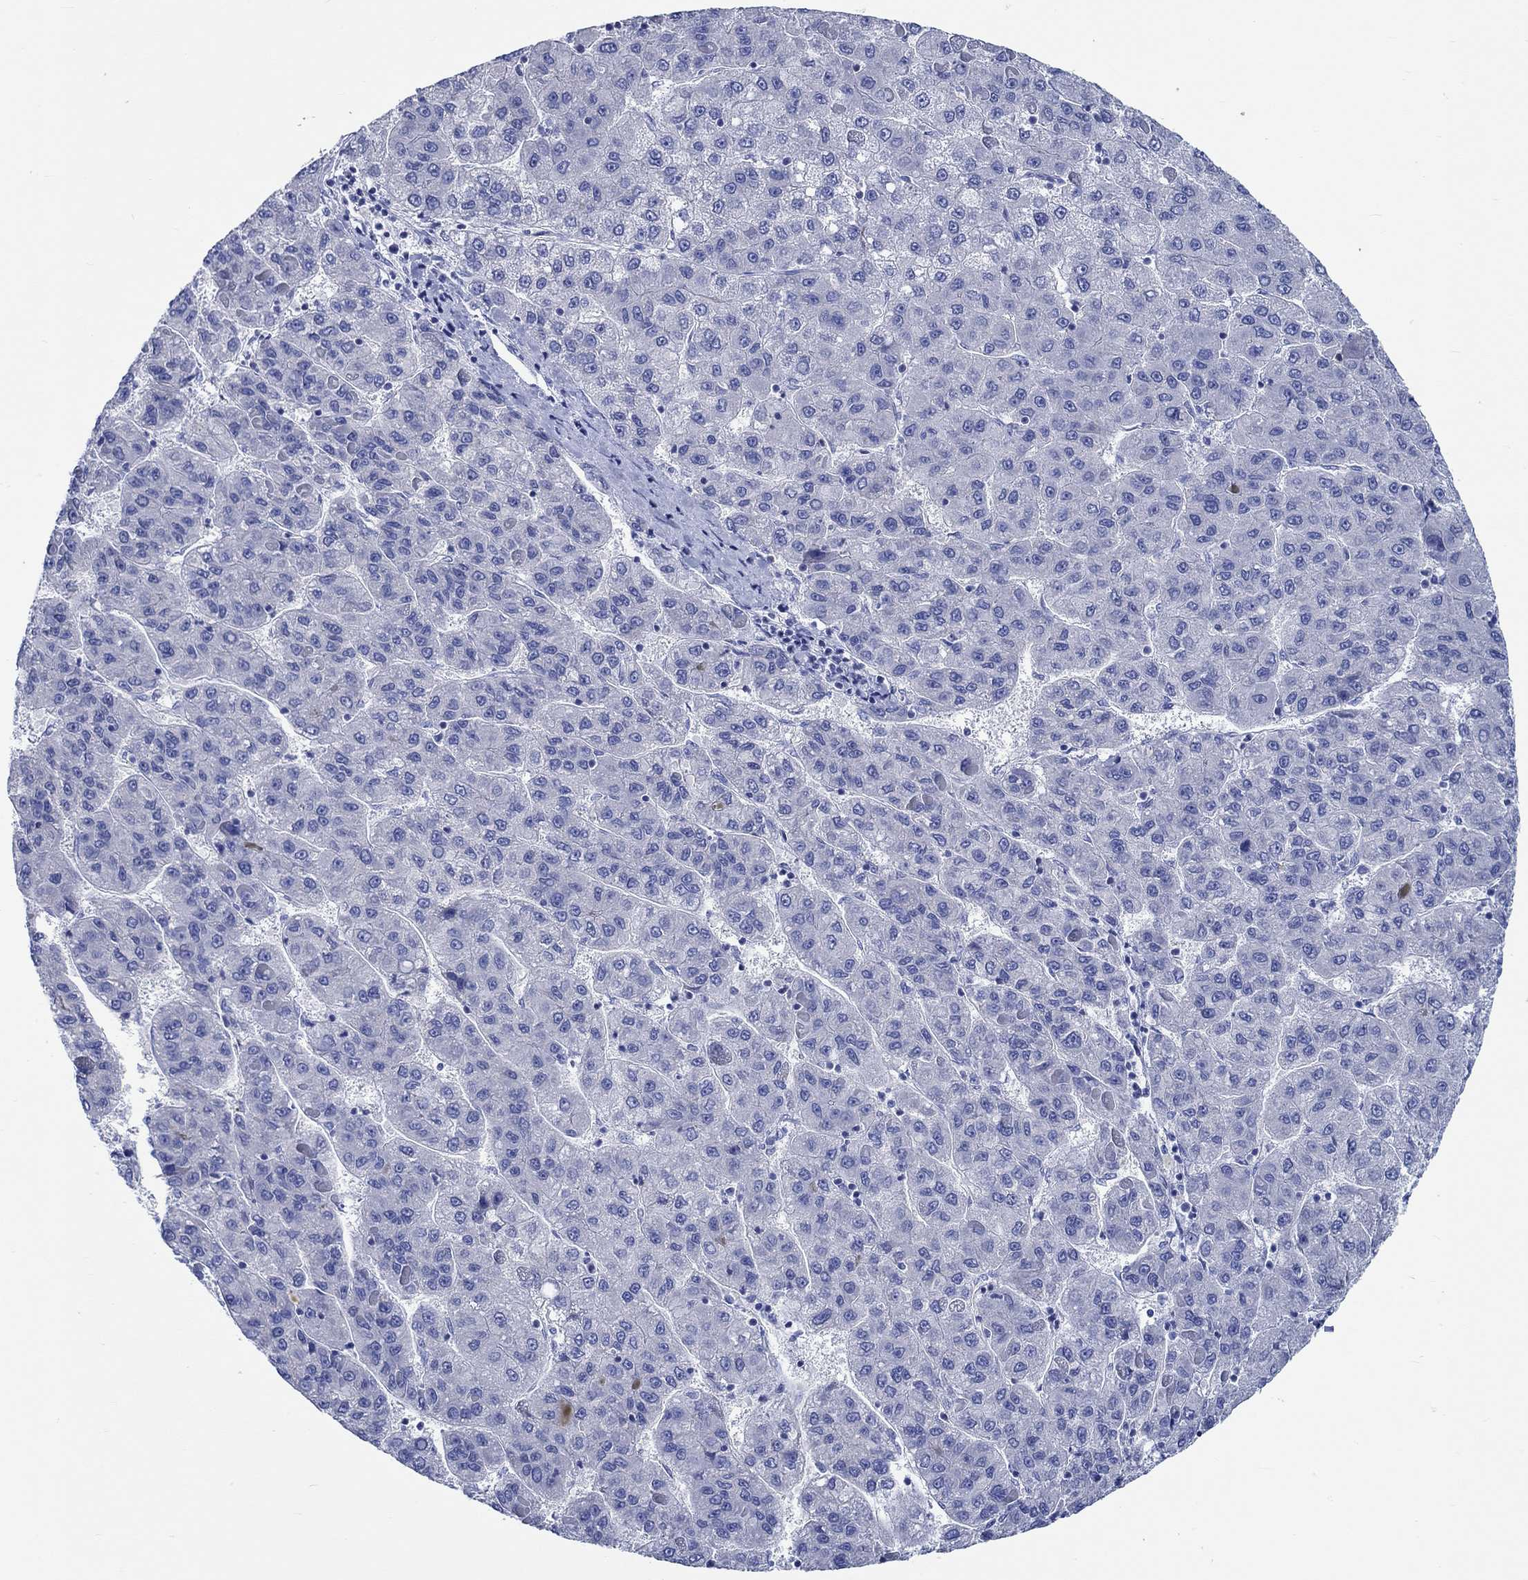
{"staining": {"intensity": "negative", "quantity": "none", "location": "none"}, "tissue": "liver cancer", "cell_type": "Tumor cells", "image_type": "cancer", "snomed": [{"axis": "morphology", "description": "Carcinoma, Hepatocellular, NOS"}, {"axis": "topography", "description": "Liver"}], "caption": "Tumor cells are negative for protein expression in human liver cancer.", "gene": "PTPRN2", "patient": {"sex": "female", "age": 82}}